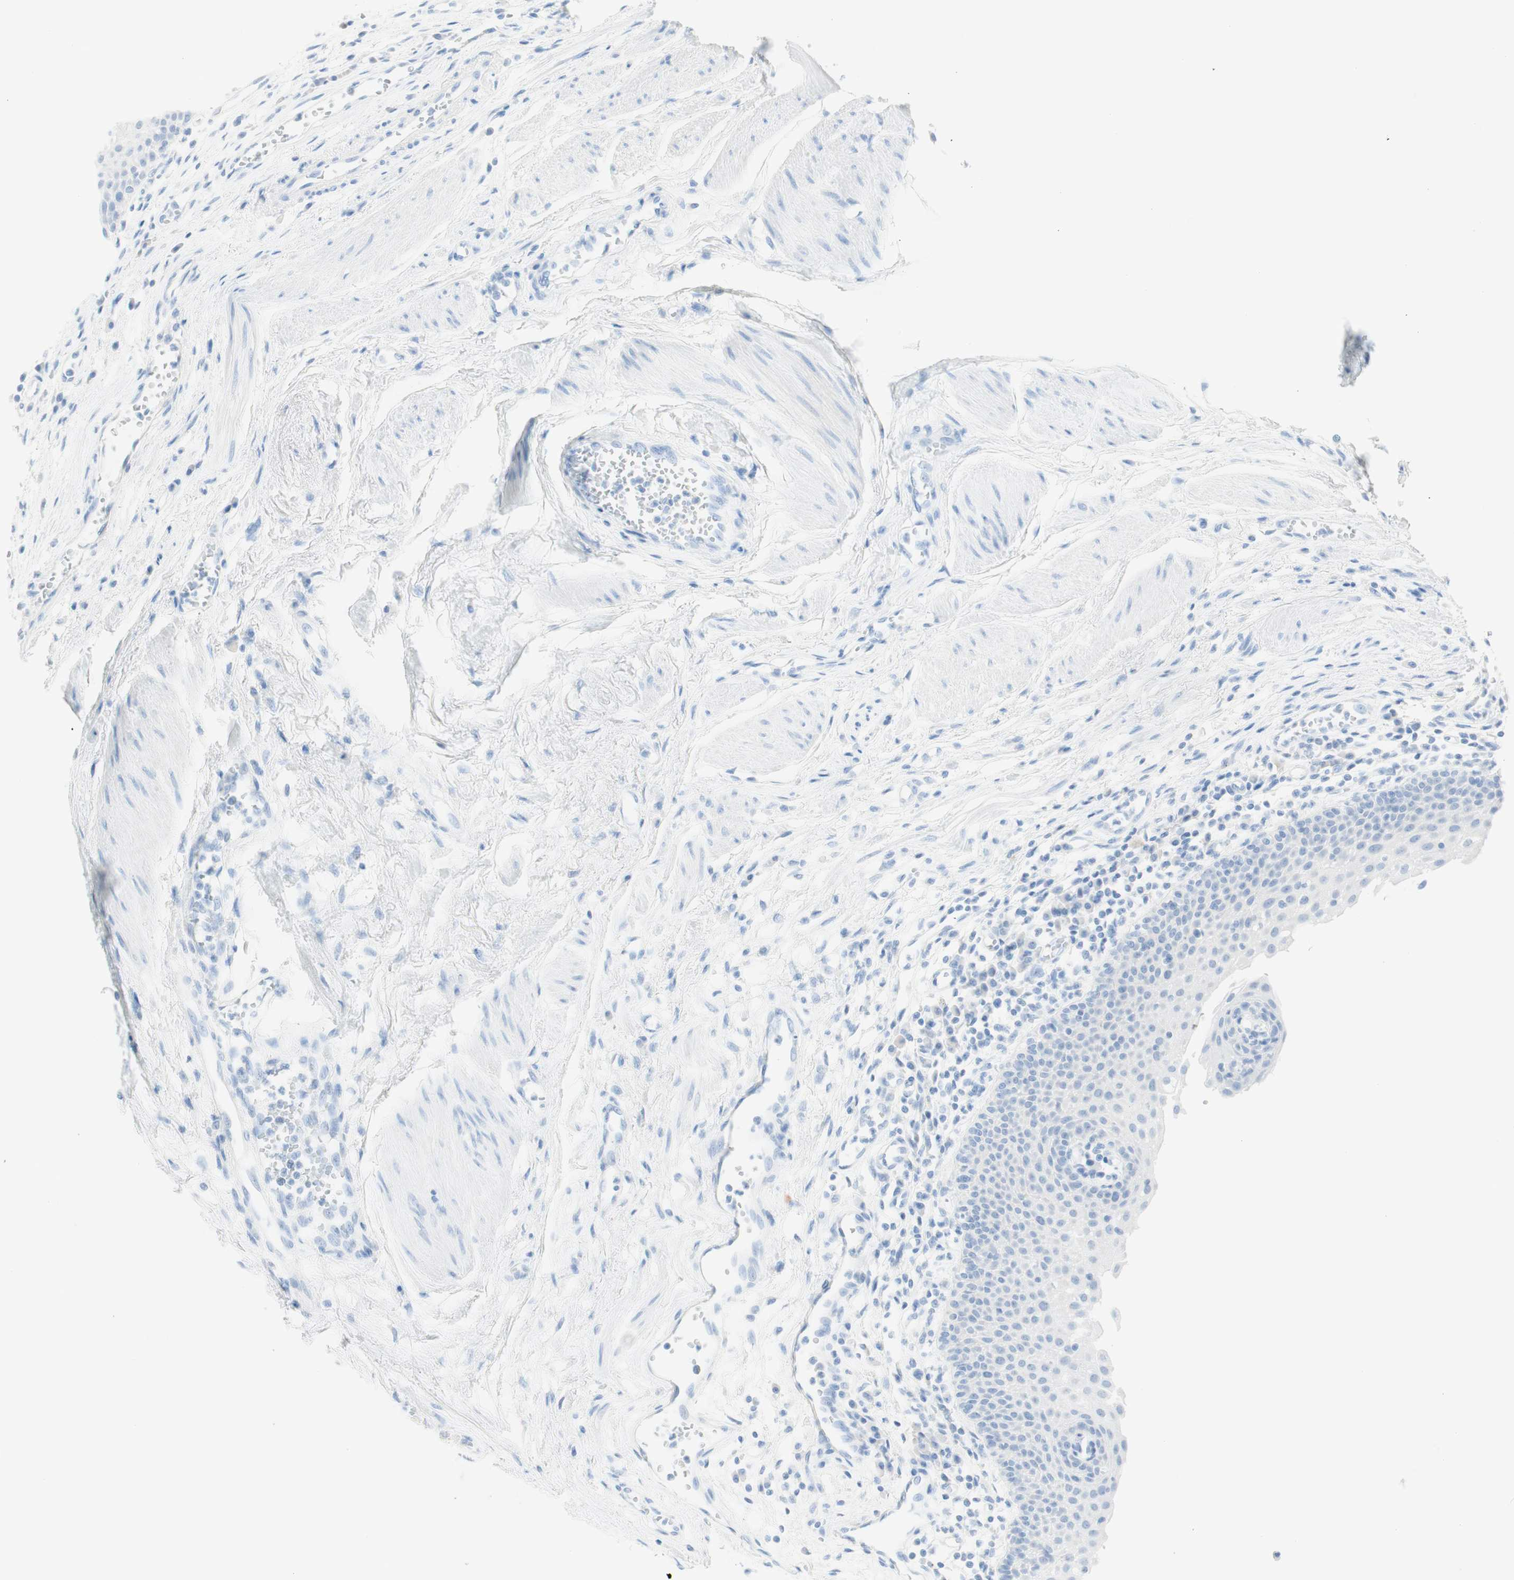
{"staining": {"intensity": "negative", "quantity": "none", "location": "none"}, "tissue": "urothelial cancer", "cell_type": "Tumor cells", "image_type": "cancer", "snomed": [{"axis": "morphology", "description": "Urothelial carcinoma, High grade"}, {"axis": "topography", "description": "Urinary bladder"}], "caption": "Tumor cells show no significant positivity in urothelial carcinoma (high-grade). (DAB (3,3'-diaminobenzidine) immunohistochemistry (IHC), high magnification).", "gene": "TPO", "patient": {"sex": "female", "age": 85}}